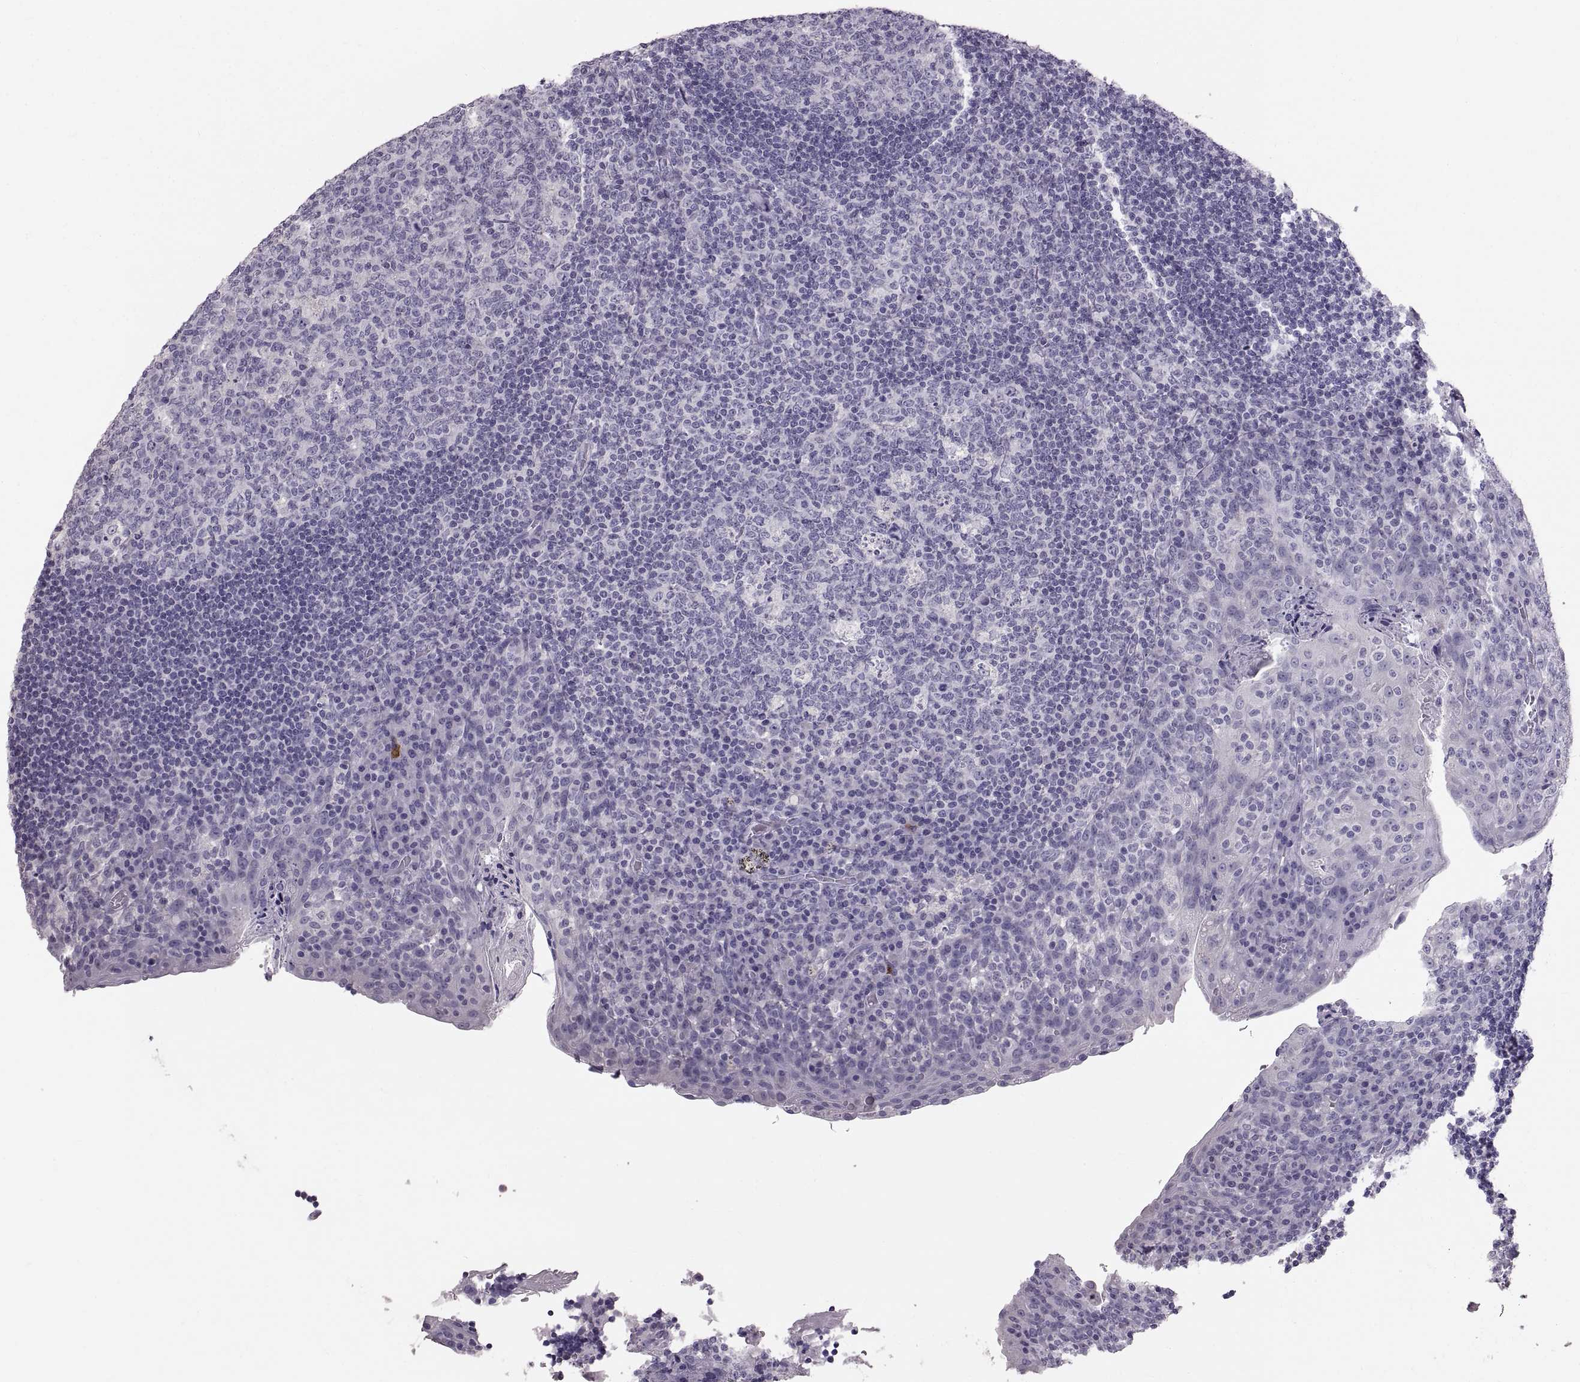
{"staining": {"intensity": "negative", "quantity": "none", "location": "none"}, "tissue": "tonsil", "cell_type": "Germinal center cells", "image_type": "normal", "snomed": [{"axis": "morphology", "description": "Normal tissue, NOS"}, {"axis": "topography", "description": "Tonsil"}], "caption": "This is an immunohistochemistry (IHC) image of unremarkable human tonsil. There is no positivity in germinal center cells.", "gene": "WBP2NL", "patient": {"sex": "male", "age": 17}}